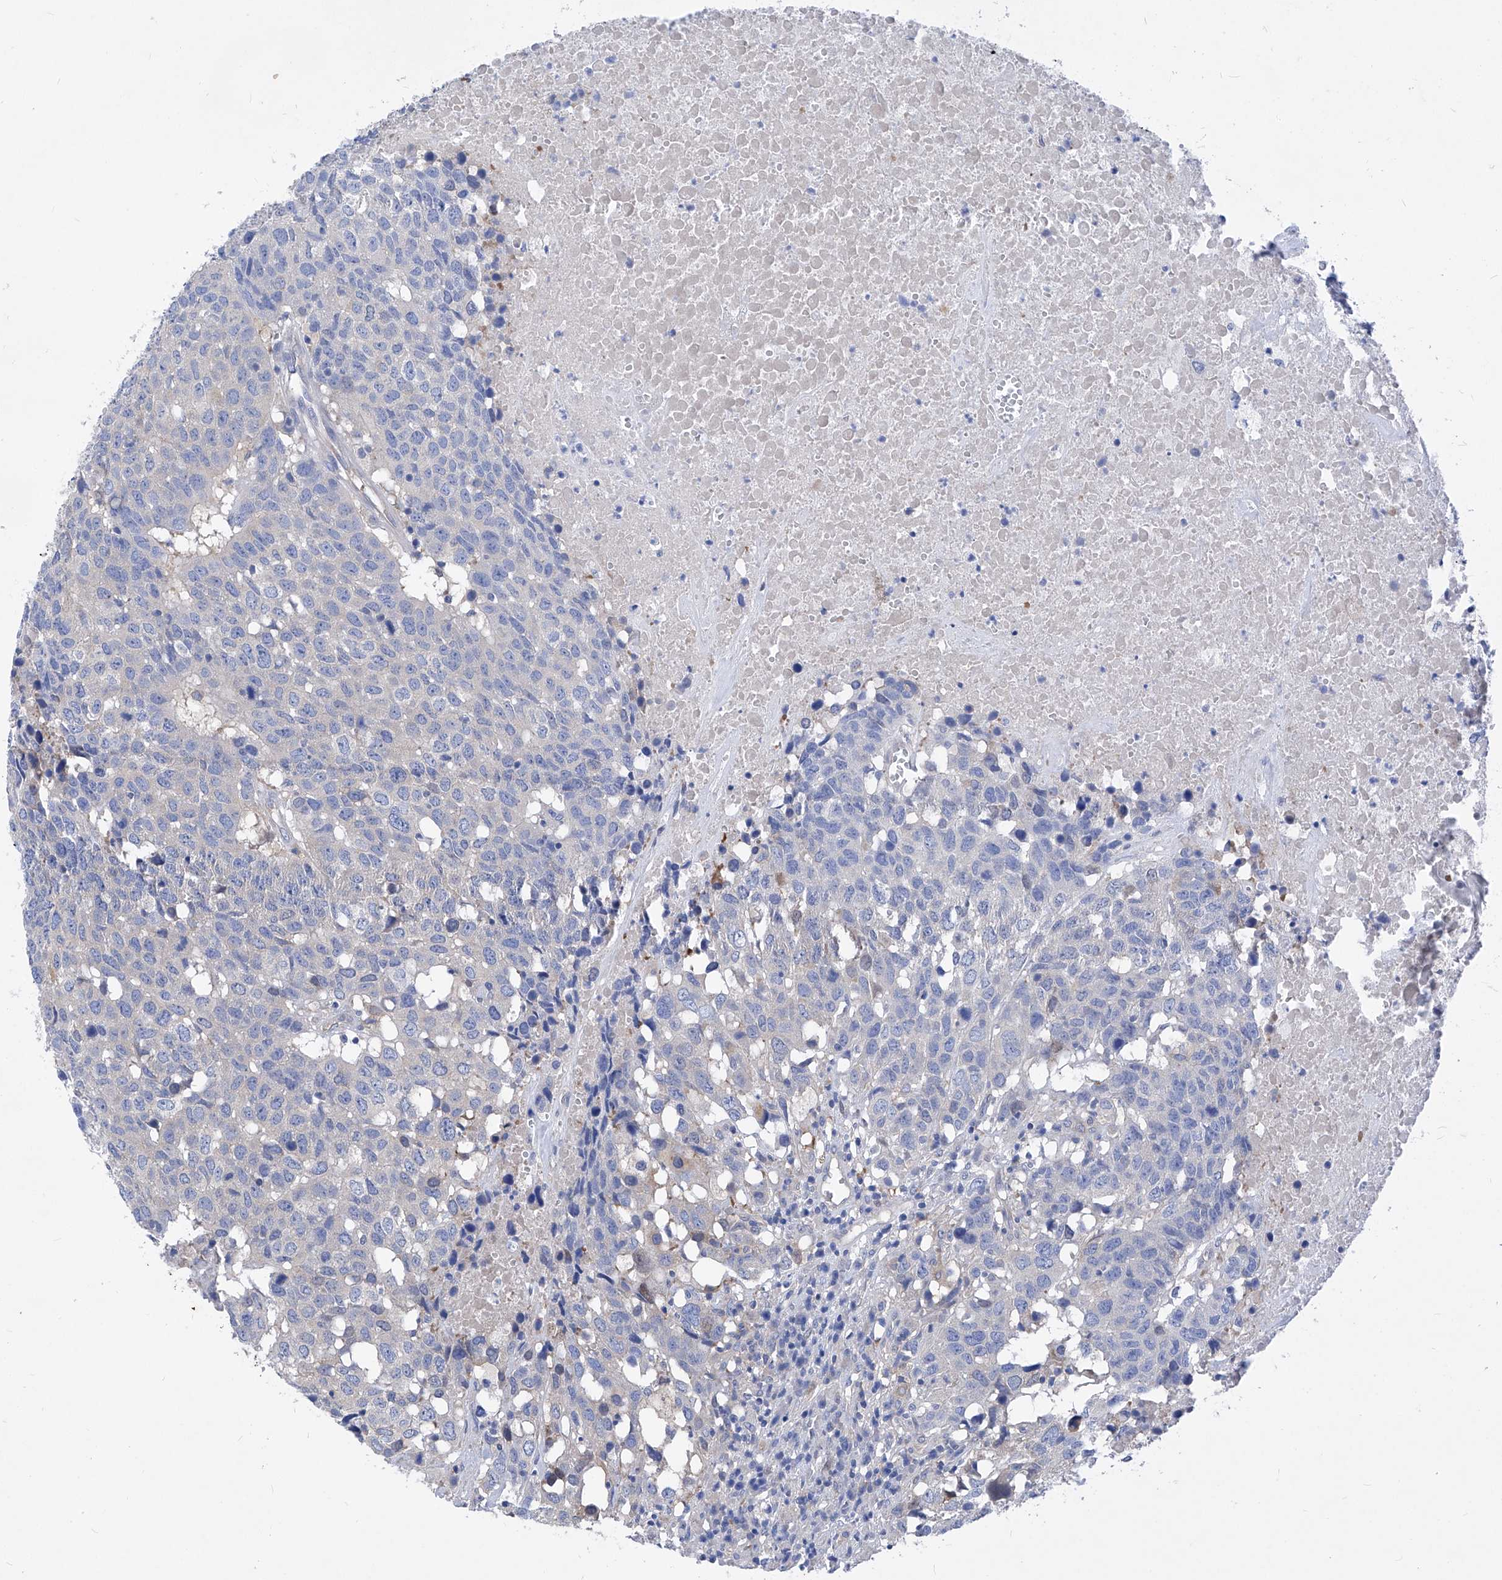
{"staining": {"intensity": "negative", "quantity": "none", "location": "none"}, "tissue": "head and neck cancer", "cell_type": "Tumor cells", "image_type": "cancer", "snomed": [{"axis": "morphology", "description": "Squamous cell carcinoma, NOS"}, {"axis": "topography", "description": "Head-Neck"}], "caption": "This histopathology image is of head and neck cancer stained with IHC to label a protein in brown with the nuclei are counter-stained blue. There is no positivity in tumor cells.", "gene": "XPNPEP1", "patient": {"sex": "male", "age": 66}}